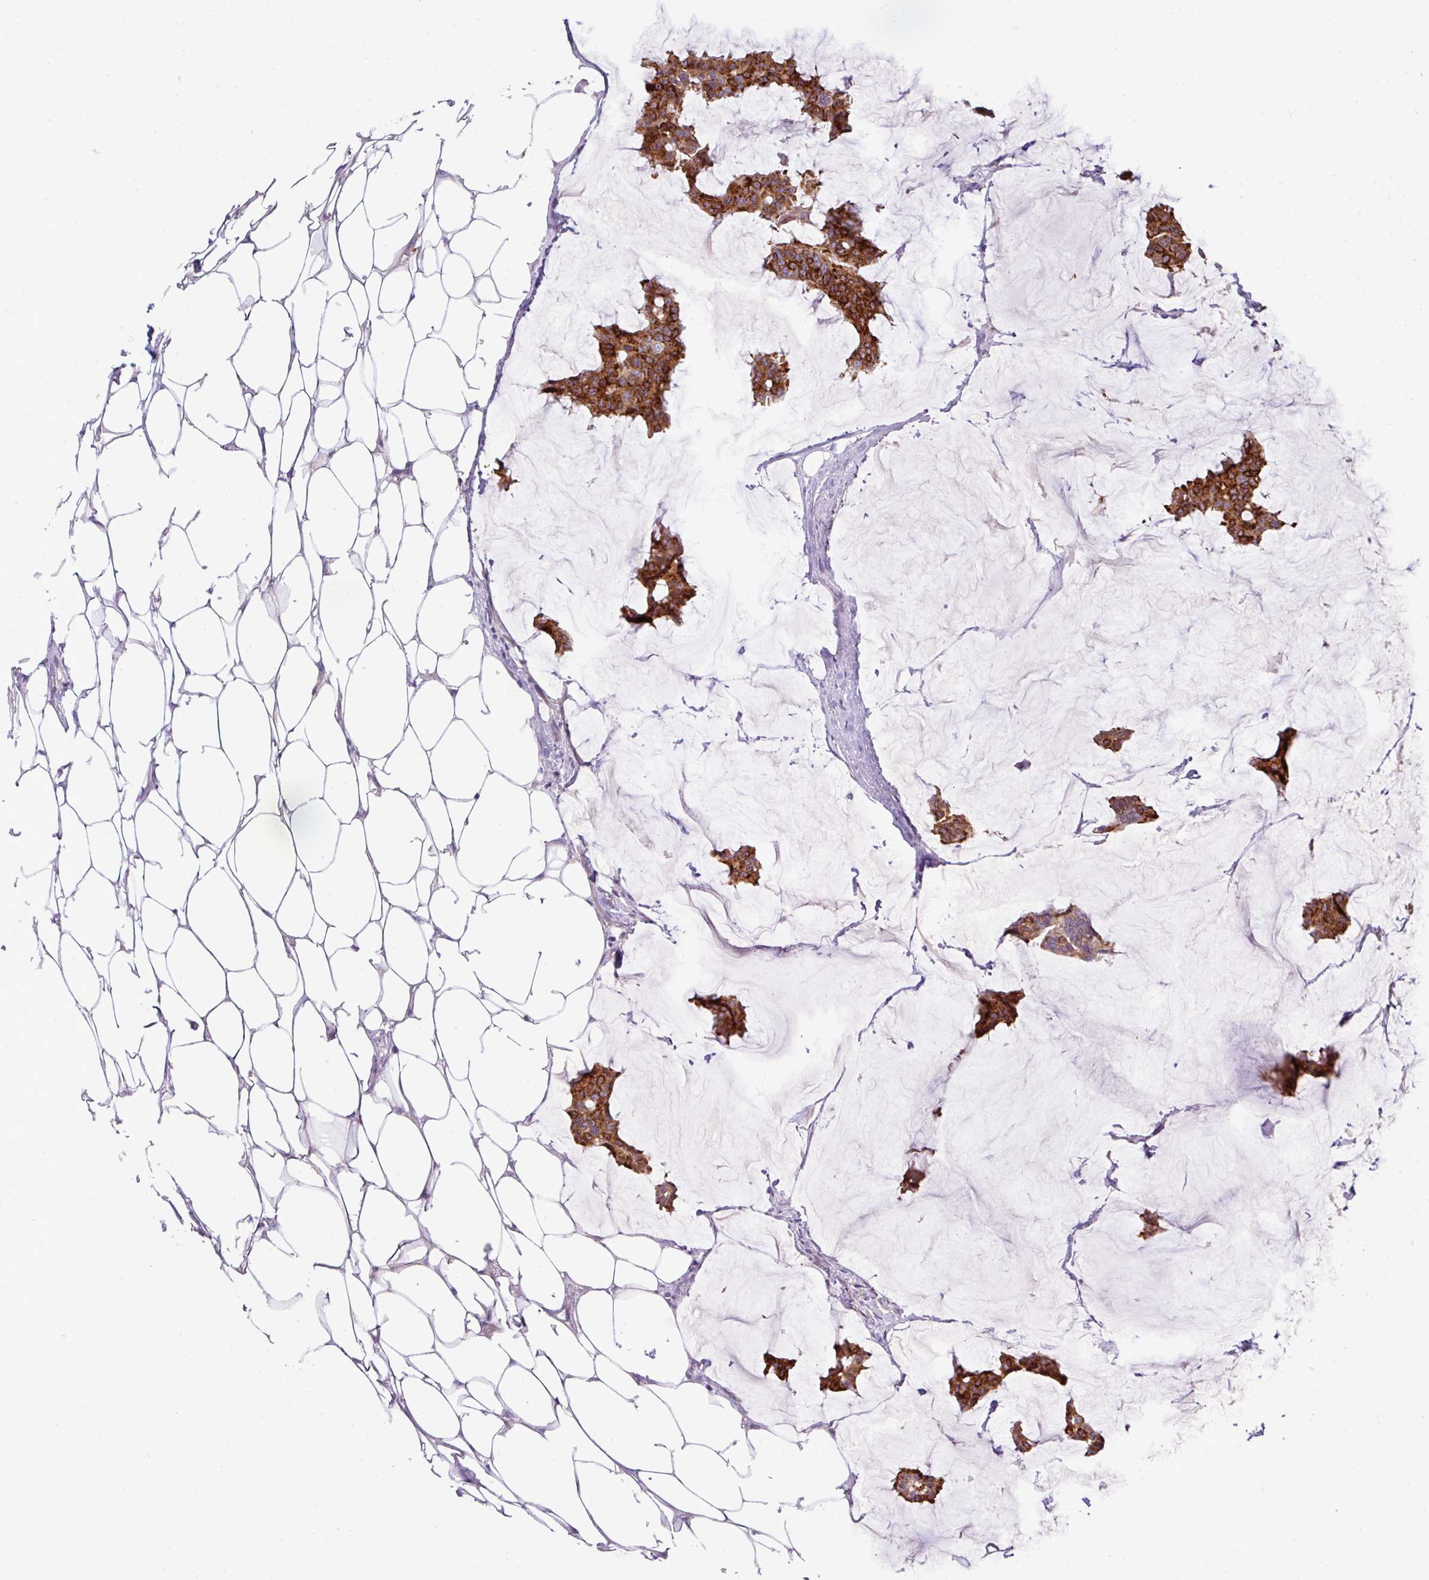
{"staining": {"intensity": "strong", "quantity": ">75%", "location": "cytoplasmic/membranous"}, "tissue": "breast cancer", "cell_type": "Tumor cells", "image_type": "cancer", "snomed": [{"axis": "morphology", "description": "Duct carcinoma"}, {"axis": "topography", "description": "Breast"}], "caption": "Approximately >75% of tumor cells in breast intraductal carcinoma exhibit strong cytoplasmic/membranous protein expression as visualized by brown immunohistochemical staining.", "gene": "PIK3R5", "patient": {"sex": "female", "age": 93}}